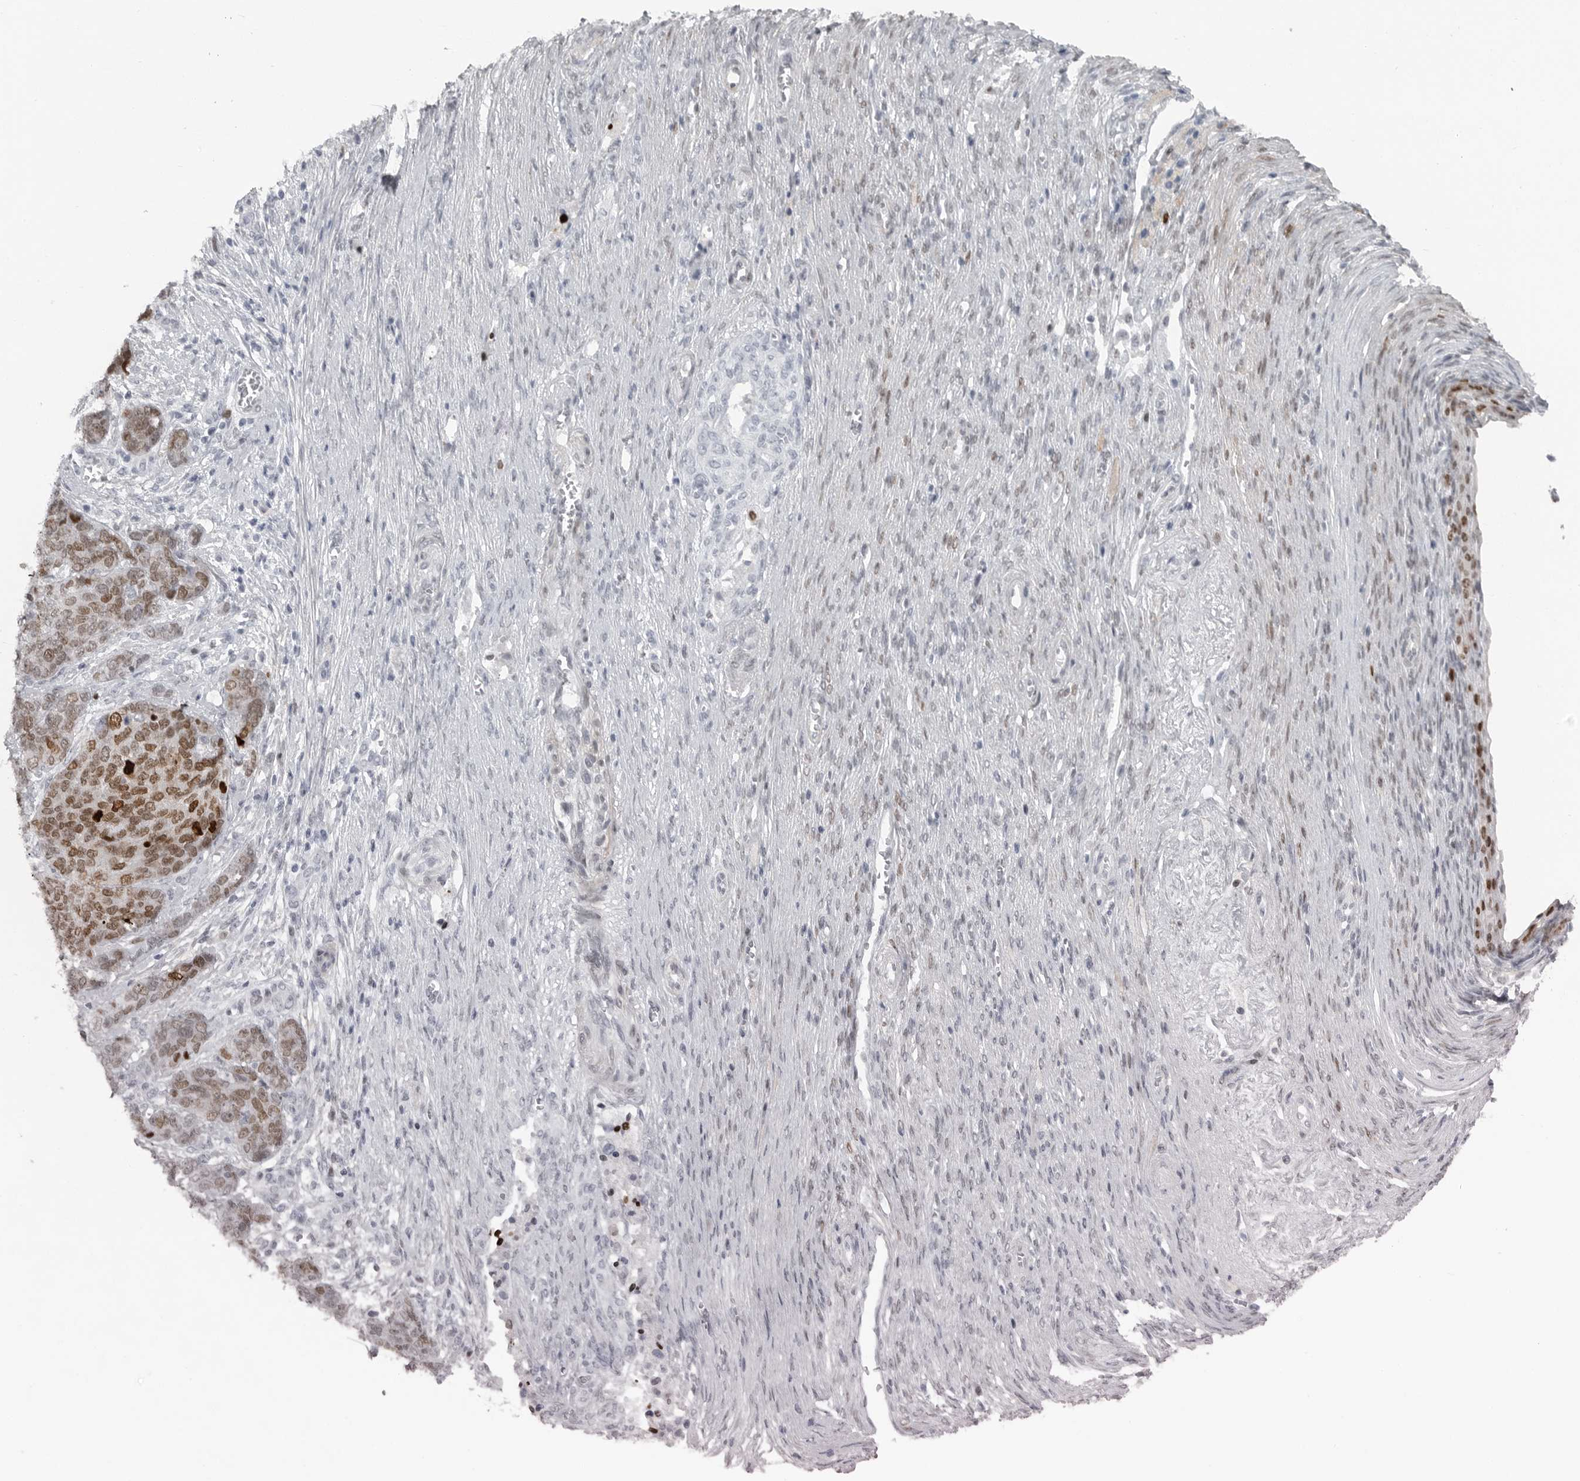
{"staining": {"intensity": "moderate", "quantity": ">75%", "location": "nuclear"}, "tissue": "ovarian cancer", "cell_type": "Tumor cells", "image_type": "cancer", "snomed": [{"axis": "morphology", "description": "Cystadenocarcinoma, serous, NOS"}, {"axis": "topography", "description": "Ovary"}], "caption": "Moderate nuclear protein expression is seen in approximately >75% of tumor cells in ovarian serous cystadenocarcinoma.", "gene": "HMGN3", "patient": {"sex": "female", "age": 44}}